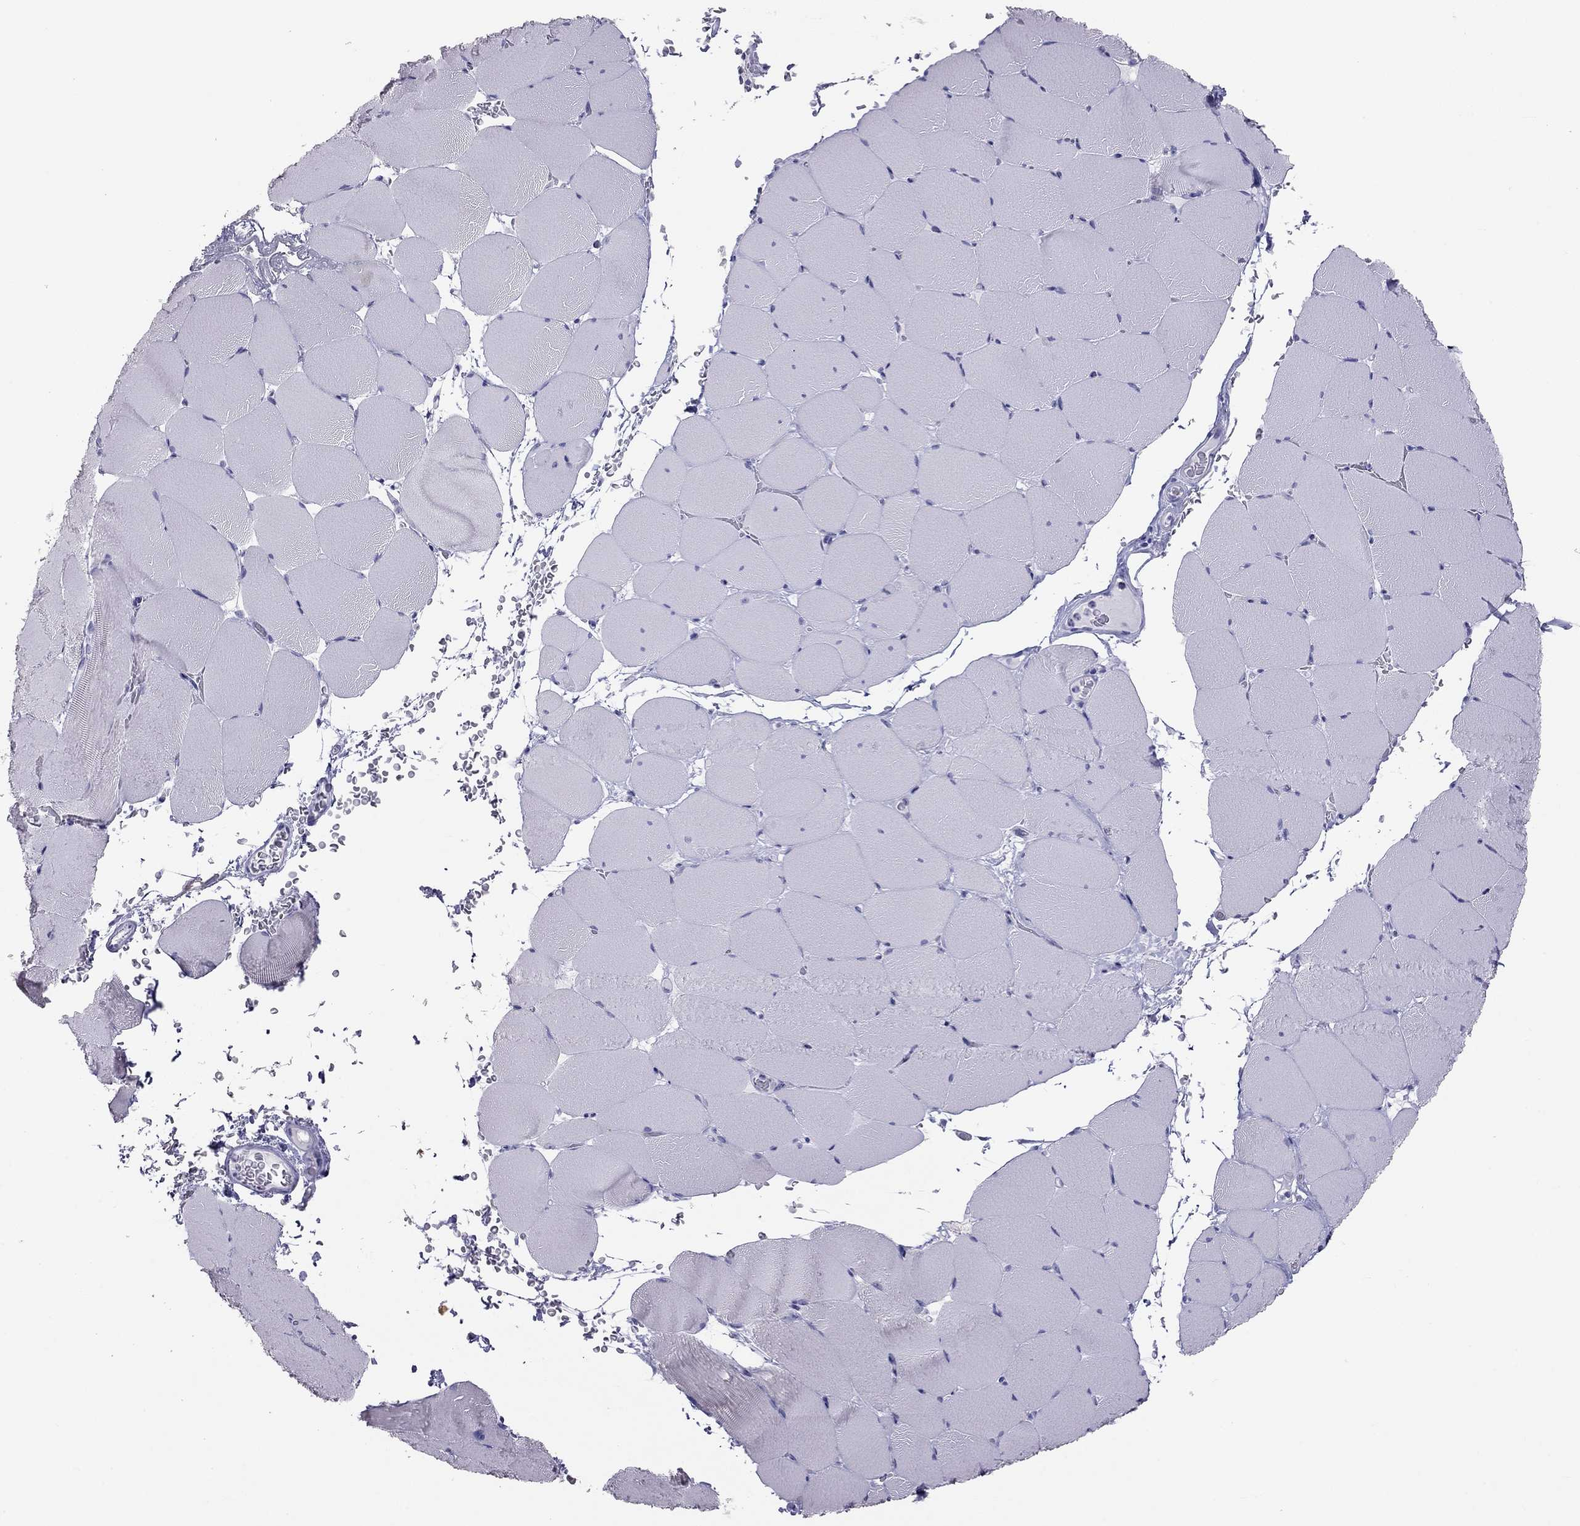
{"staining": {"intensity": "negative", "quantity": "none", "location": "none"}, "tissue": "skeletal muscle", "cell_type": "Myocytes", "image_type": "normal", "snomed": [{"axis": "morphology", "description": "Normal tissue, NOS"}, {"axis": "topography", "description": "Skeletal muscle"}], "caption": "DAB immunohistochemical staining of benign skeletal muscle demonstrates no significant staining in myocytes. The staining is performed using DAB brown chromogen with nuclei counter-stained in using hematoxylin.", "gene": "KLRG1", "patient": {"sex": "female", "age": 37}}